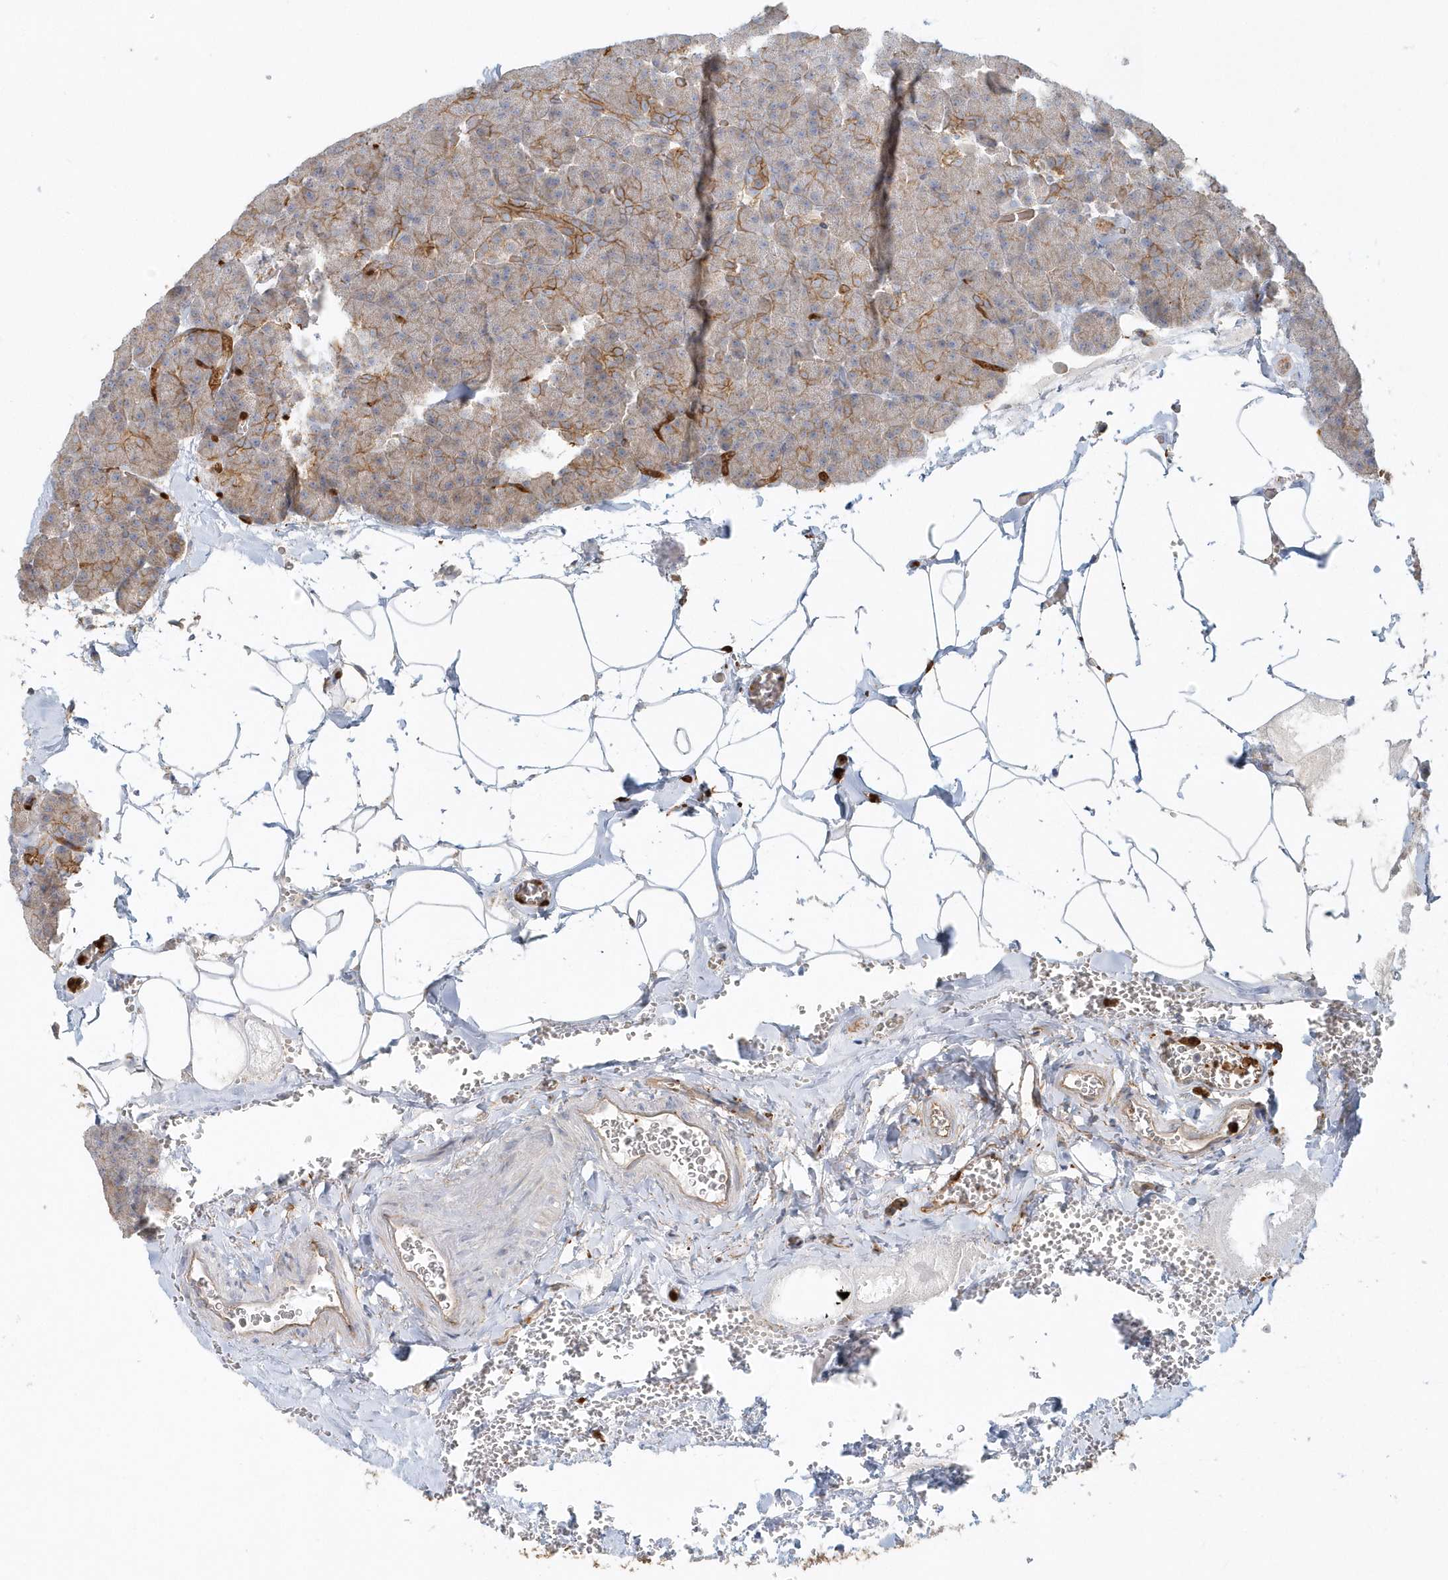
{"staining": {"intensity": "moderate", "quantity": "25%-75%", "location": "cytoplasmic/membranous"}, "tissue": "pancreas", "cell_type": "Exocrine glandular cells", "image_type": "normal", "snomed": [{"axis": "morphology", "description": "Normal tissue, NOS"}, {"axis": "morphology", "description": "Carcinoid, malignant, NOS"}, {"axis": "topography", "description": "Pancreas"}], "caption": "High-power microscopy captured an immunohistochemistry (IHC) image of unremarkable pancreas, revealing moderate cytoplasmic/membranous positivity in about 25%-75% of exocrine glandular cells.", "gene": "DNAH1", "patient": {"sex": "female", "age": 35}}